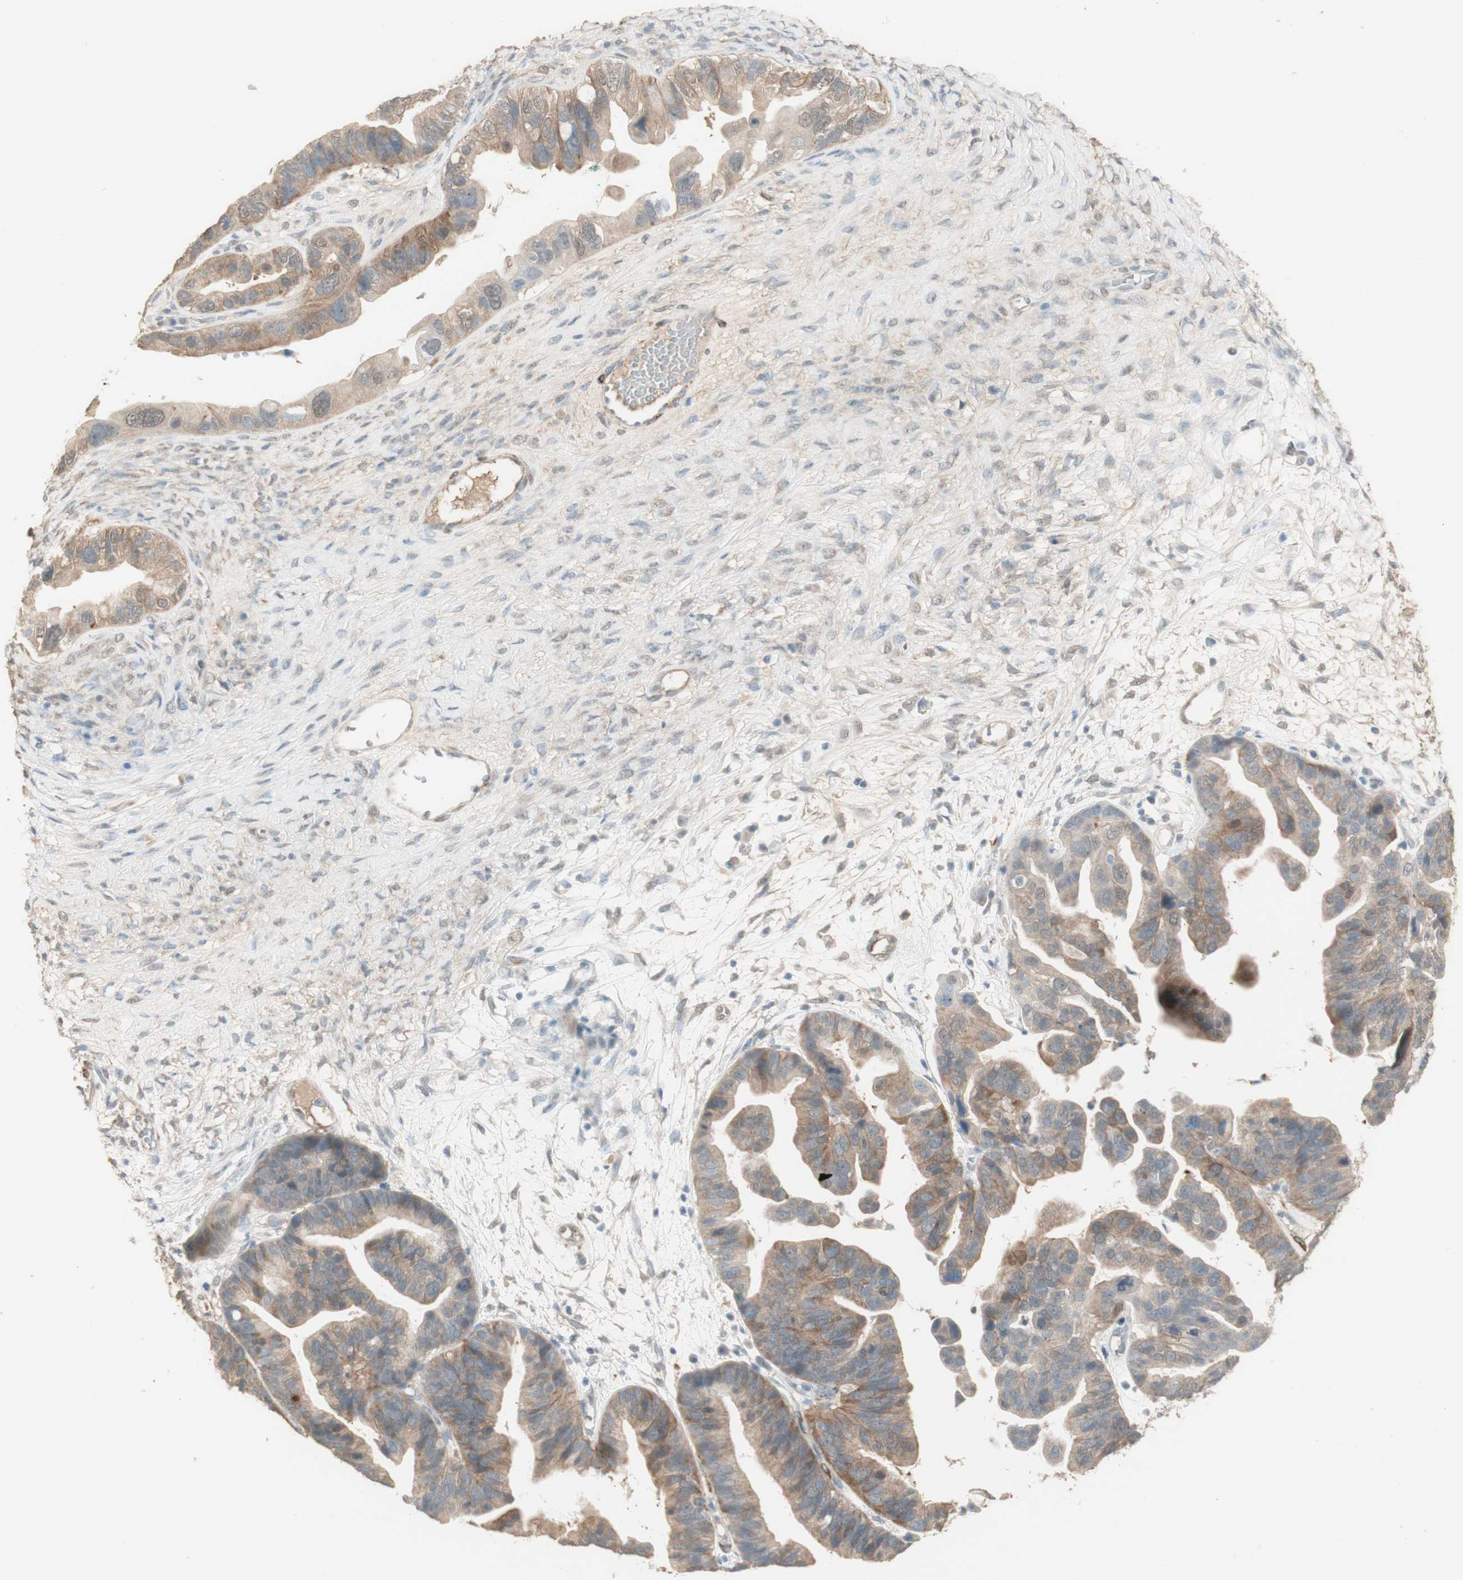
{"staining": {"intensity": "weak", "quantity": ">75%", "location": "cytoplasmic/membranous"}, "tissue": "ovarian cancer", "cell_type": "Tumor cells", "image_type": "cancer", "snomed": [{"axis": "morphology", "description": "Cystadenocarcinoma, serous, NOS"}, {"axis": "topography", "description": "Ovary"}], "caption": "Immunohistochemistry (IHC) micrograph of human serous cystadenocarcinoma (ovarian) stained for a protein (brown), which demonstrates low levels of weak cytoplasmic/membranous expression in approximately >75% of tumor cells.", "gene": "MUC3A", "patient": {"sex": "female", "age": 56}}